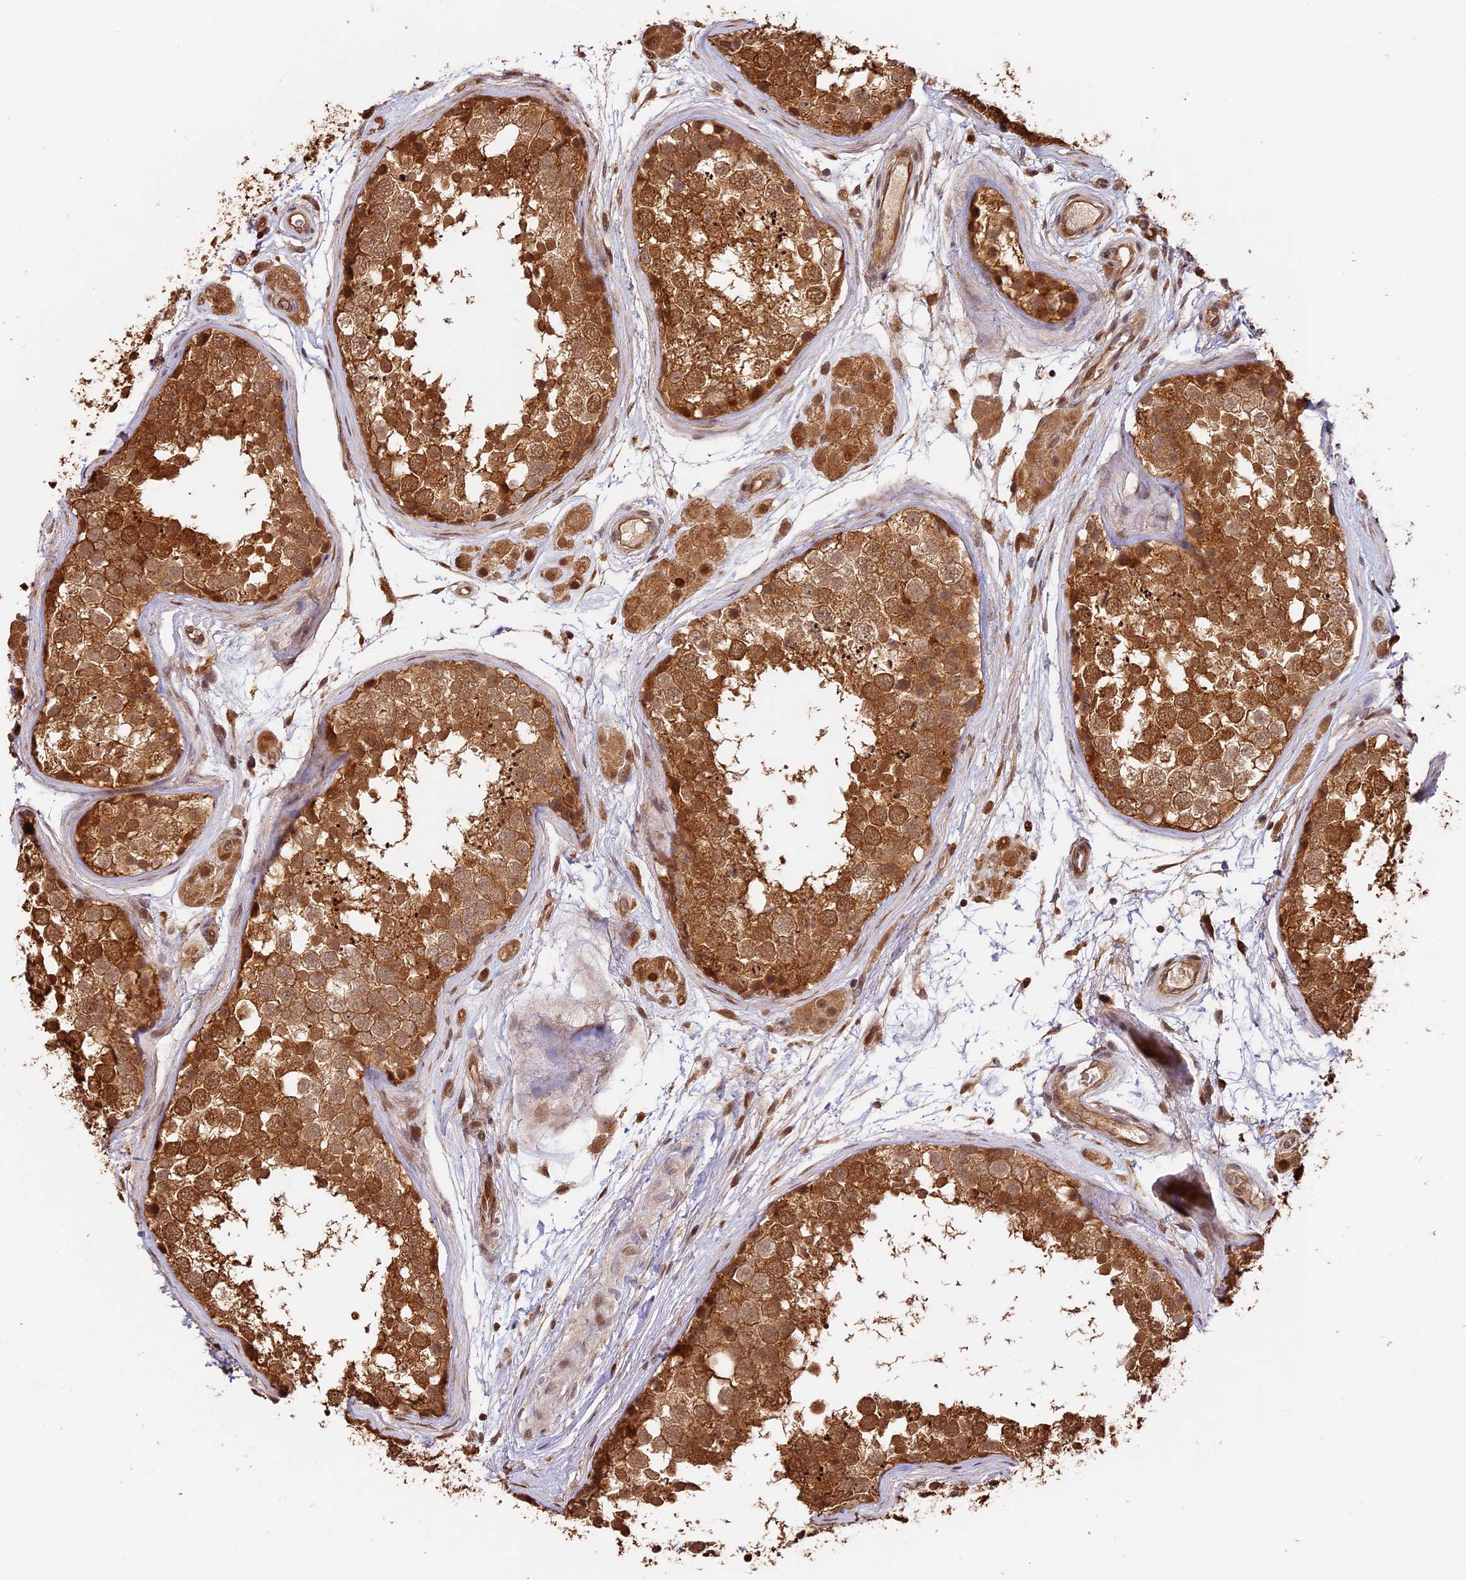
{"staining": {"intensity": "moderate", "quantity": ">75%", "location": "cytoplasmic/membranous,nuclear"}, "tissue": "testis", "cell_type": "Cells in seminiferous ducts", "image_type": "normal", "snomed": [{"axis": "morphology", "description": "Normal tissue, NOS"}, {"axis": "topography", "description": "Testis"}], "caption": "This image demonstrates IHC staining of benign testis, with medium moderate cytoplasmic/membranous,nuclear positivity in approximately >75% of cells in seminiferous ducts.", "gene": "PPP1R37", "patient": {"sex": "male", "age": 56}}